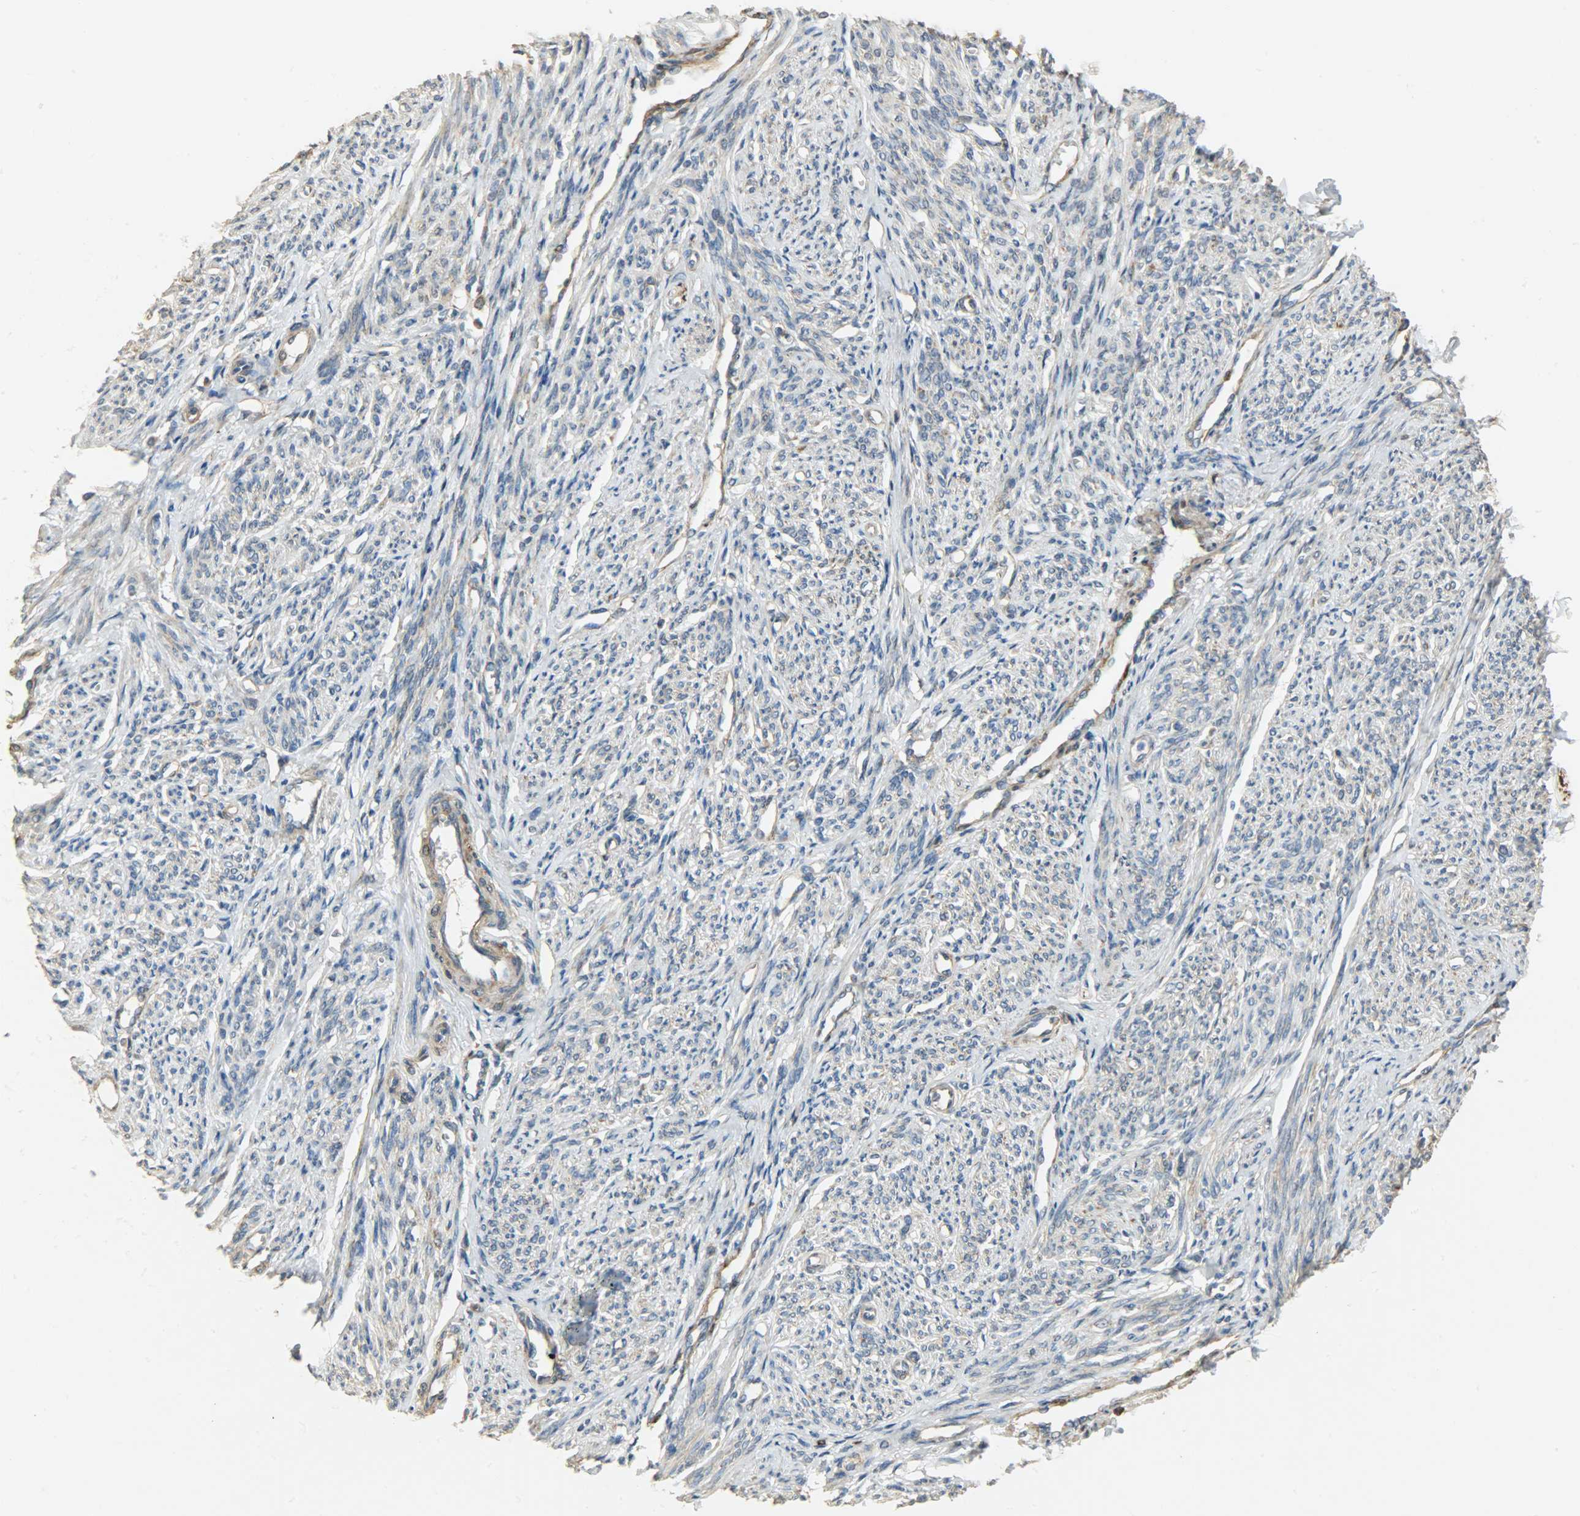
{"staining": {"intensity": "weak", "quantity": ">75%", "location": "cytoplasmic/membranous,nuclear"}, "tissue": "smooth muscle", "cell_type": "Smooth muscle cells", "image_type": "normal", "snomed": [{"axis": "morphology", "description": "Normal tissue, NOS"}, {"axis": "topography", "description": "Smooth muscle"}], "caption": "Protein expression analysis of normal human smooth muscle reveals weak cytoplasmic/membranous,nuclear staining in approximately >75% of smooth muscle cells. The protein is stained brown, and the nuclei are stained in blue (DAB IHC with brightfield microscopy, high magnification).", "gene": "C1orf198", "patient": {"sex": "female", "age": 65}}